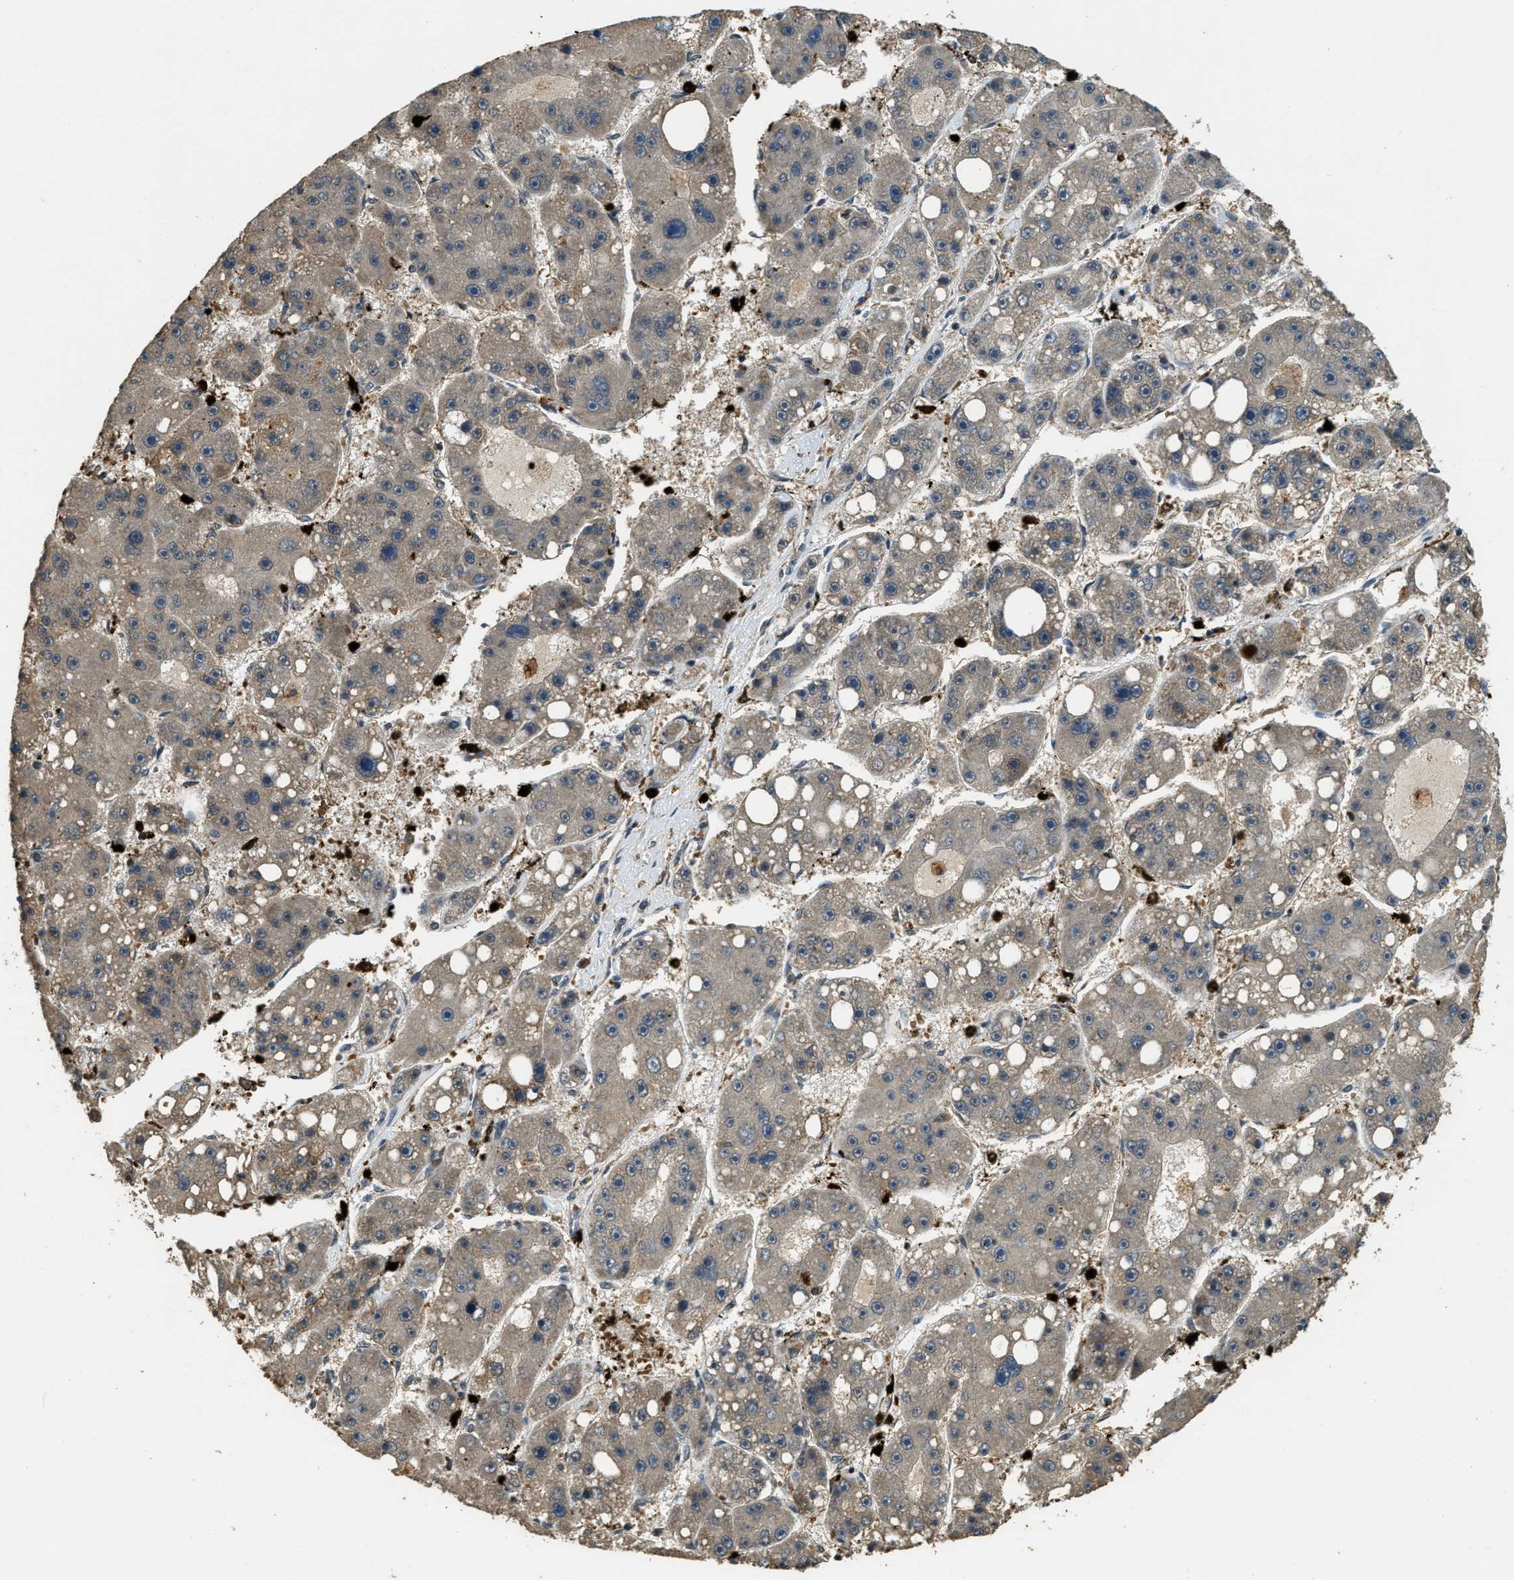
{"staining": {"intensity": "weak", "quantity": "<25%", "location": "cytoplasmic/membranous"}, "tissue": "liver cancer", "cell_type": "Tumor cells", "image_type": "cancer", "snomed": [{"axis": "morphology", "description": "Carcinoma, Hepatocellular, NOS"}, {"axis": "topography", "description": "Liver"}], "caption": "The histopathology image exhibits no staining of tumor cells in hepatocellular carcinoma (liver).", "gene": "RNF141", "patient": {"sex": "female", "age": 61}}